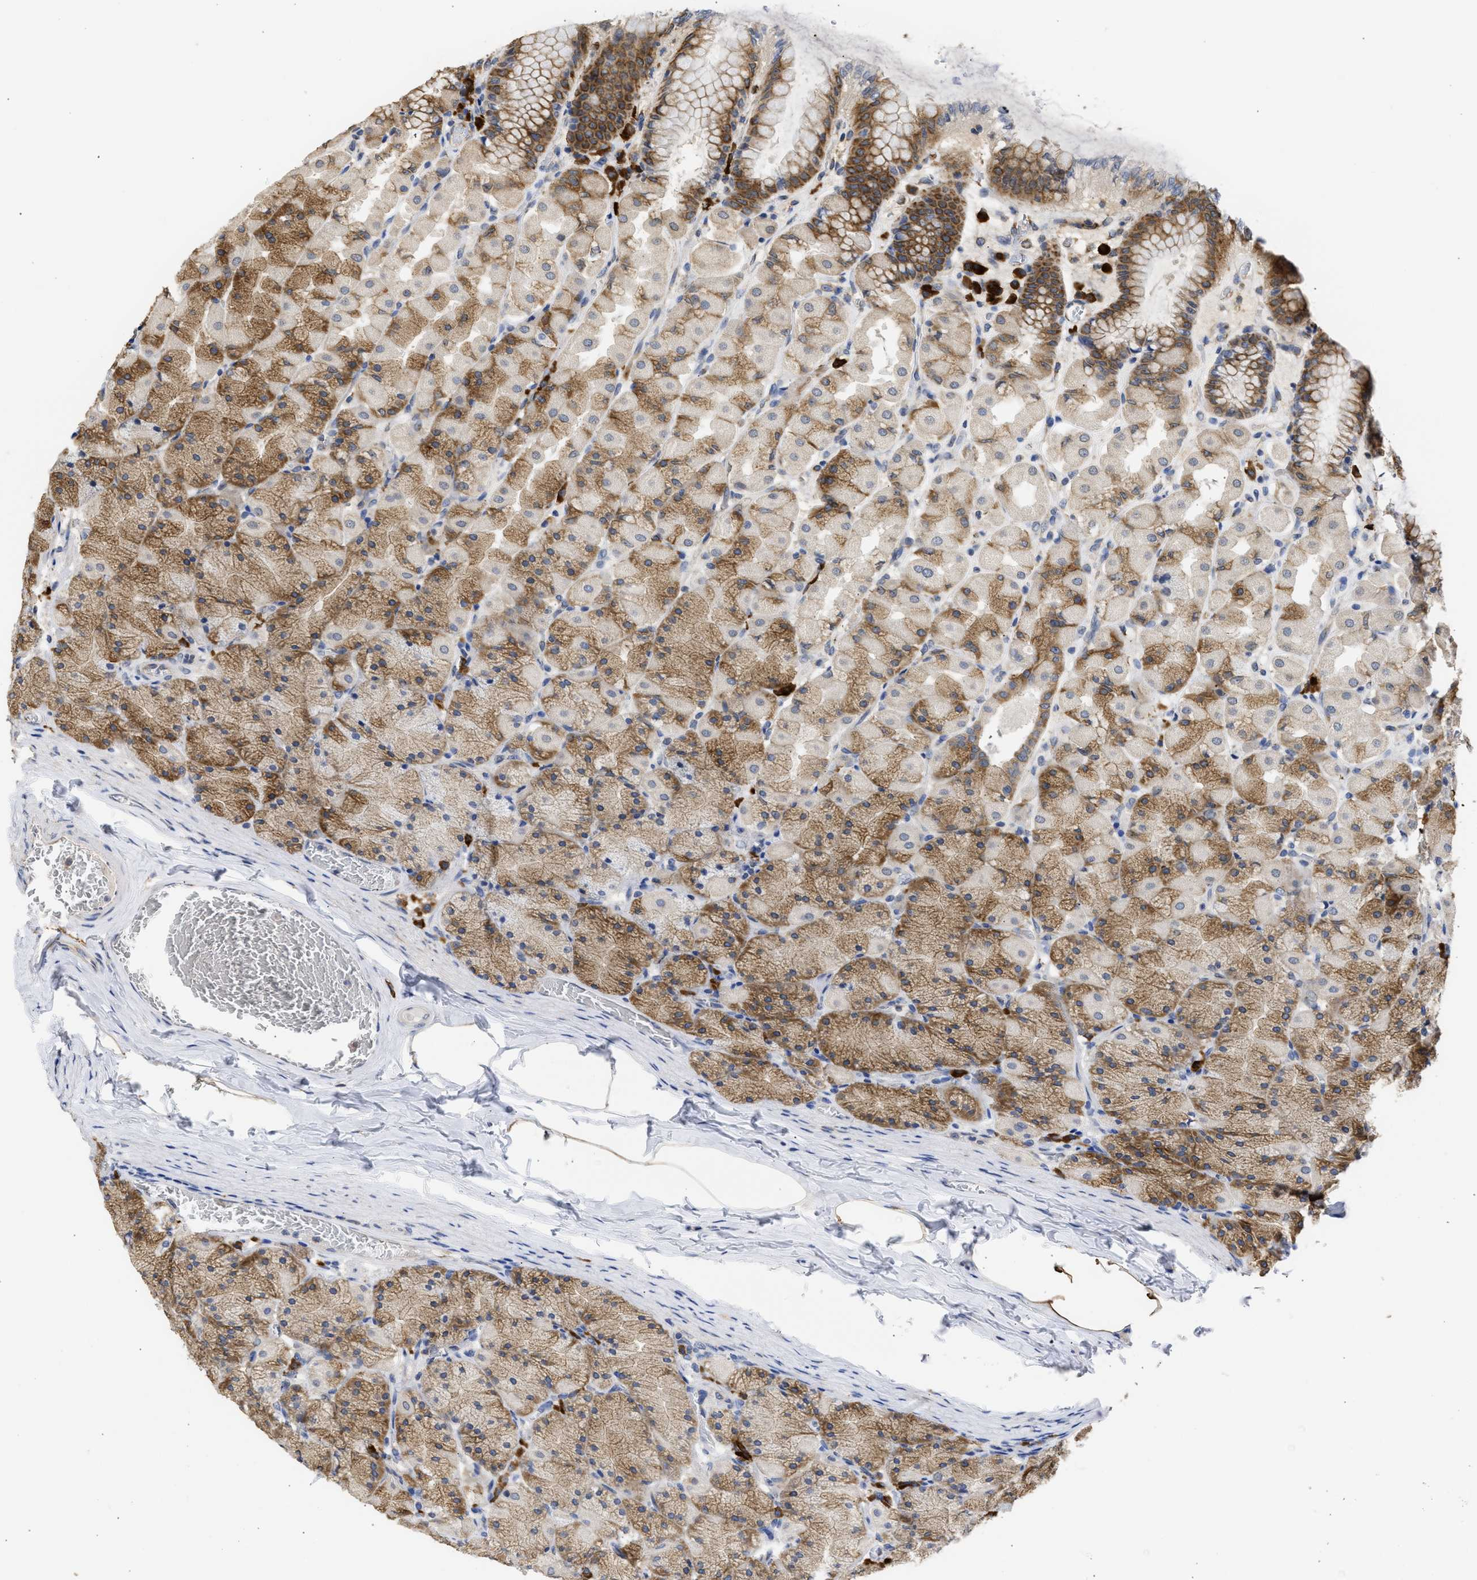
{"staining": {"intensity": "moderate", "quantity": ">75%", "location": "cytoplasmic/membranous"}, "tissue": "stomach", "cell_type": "Glandular cells", "image_type": "normal", "snomed": [{"axis": "morphology", "description": "Normal tissue, NOS"}, {"axis": "topography", "description": "Stomach, upper"}], "caption": "Immunohistochemical staining of benign stomach displays medium levels of moderate cytoplasmic/membranous staining in approximately >75% of glandular cells.", "gene": "DNAJC1", "patient": {"sex": "female", "age": 56}}